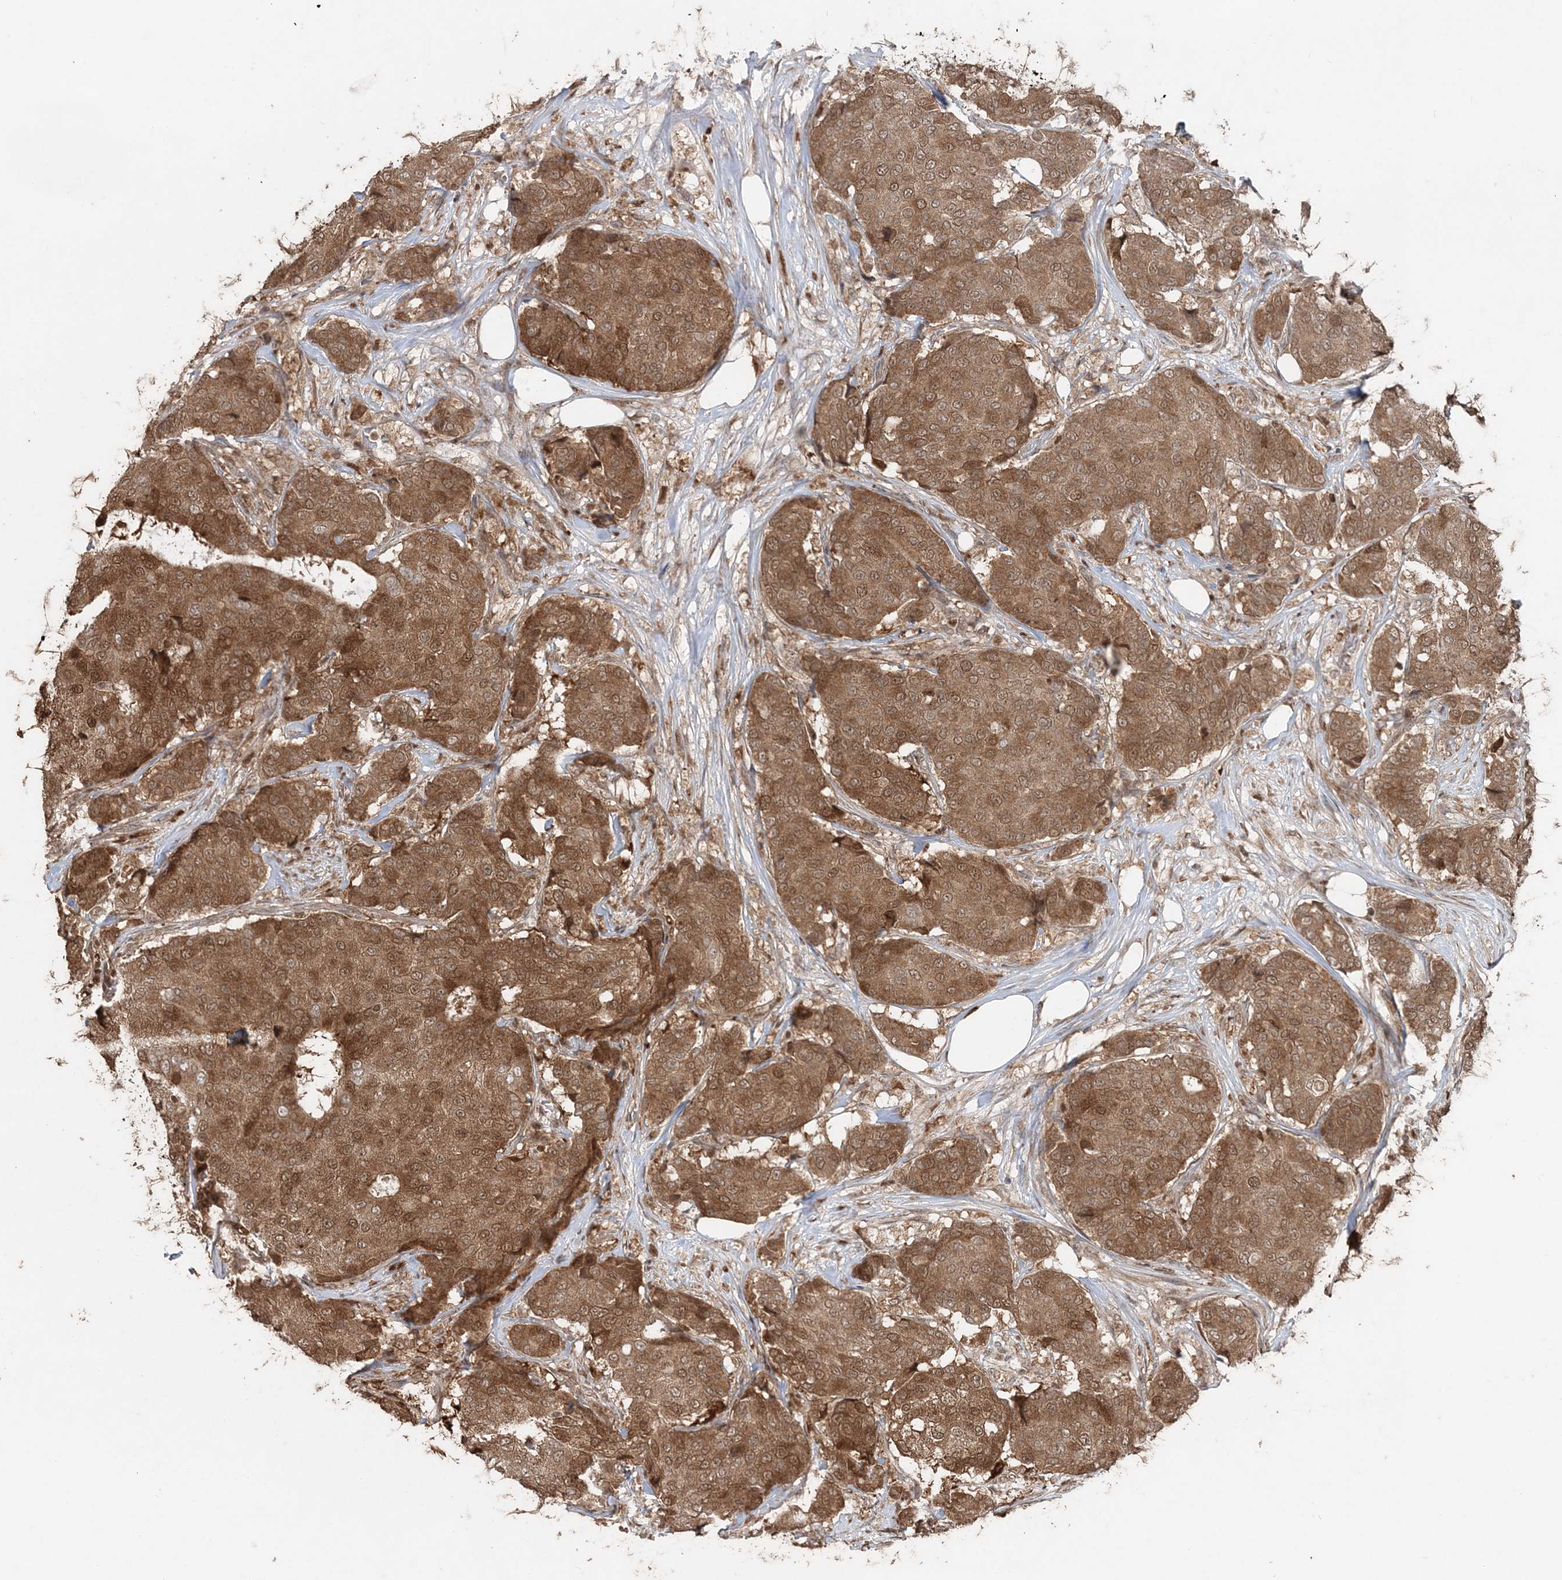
{"staining": {"intensity": "moderate", "quantity": ">75%", "location": "cytoplasmic/membranous"}, "tissue": "breast cancer", "cell_type": "Tumor cells", "image_type": "cancer", "snomed": [{"axis": "morphology", "description": "Duct carcinoma"}, {"axis": "topography", "description": "Breast"}], "caption": "Immunohistochemistry (IHC) image of neoplastic tissue: breast invasive ductal carcinoma stained using immunohistochemistry (IHC) reveals medium levels of moderate protein expression localized specifically in the cytoplasmic/membranous of tumor cells, appearing as a cytoplasmic/membranous brown color.", "gene": "SLU7", "patient": {"sex": "female", "age": 75}}